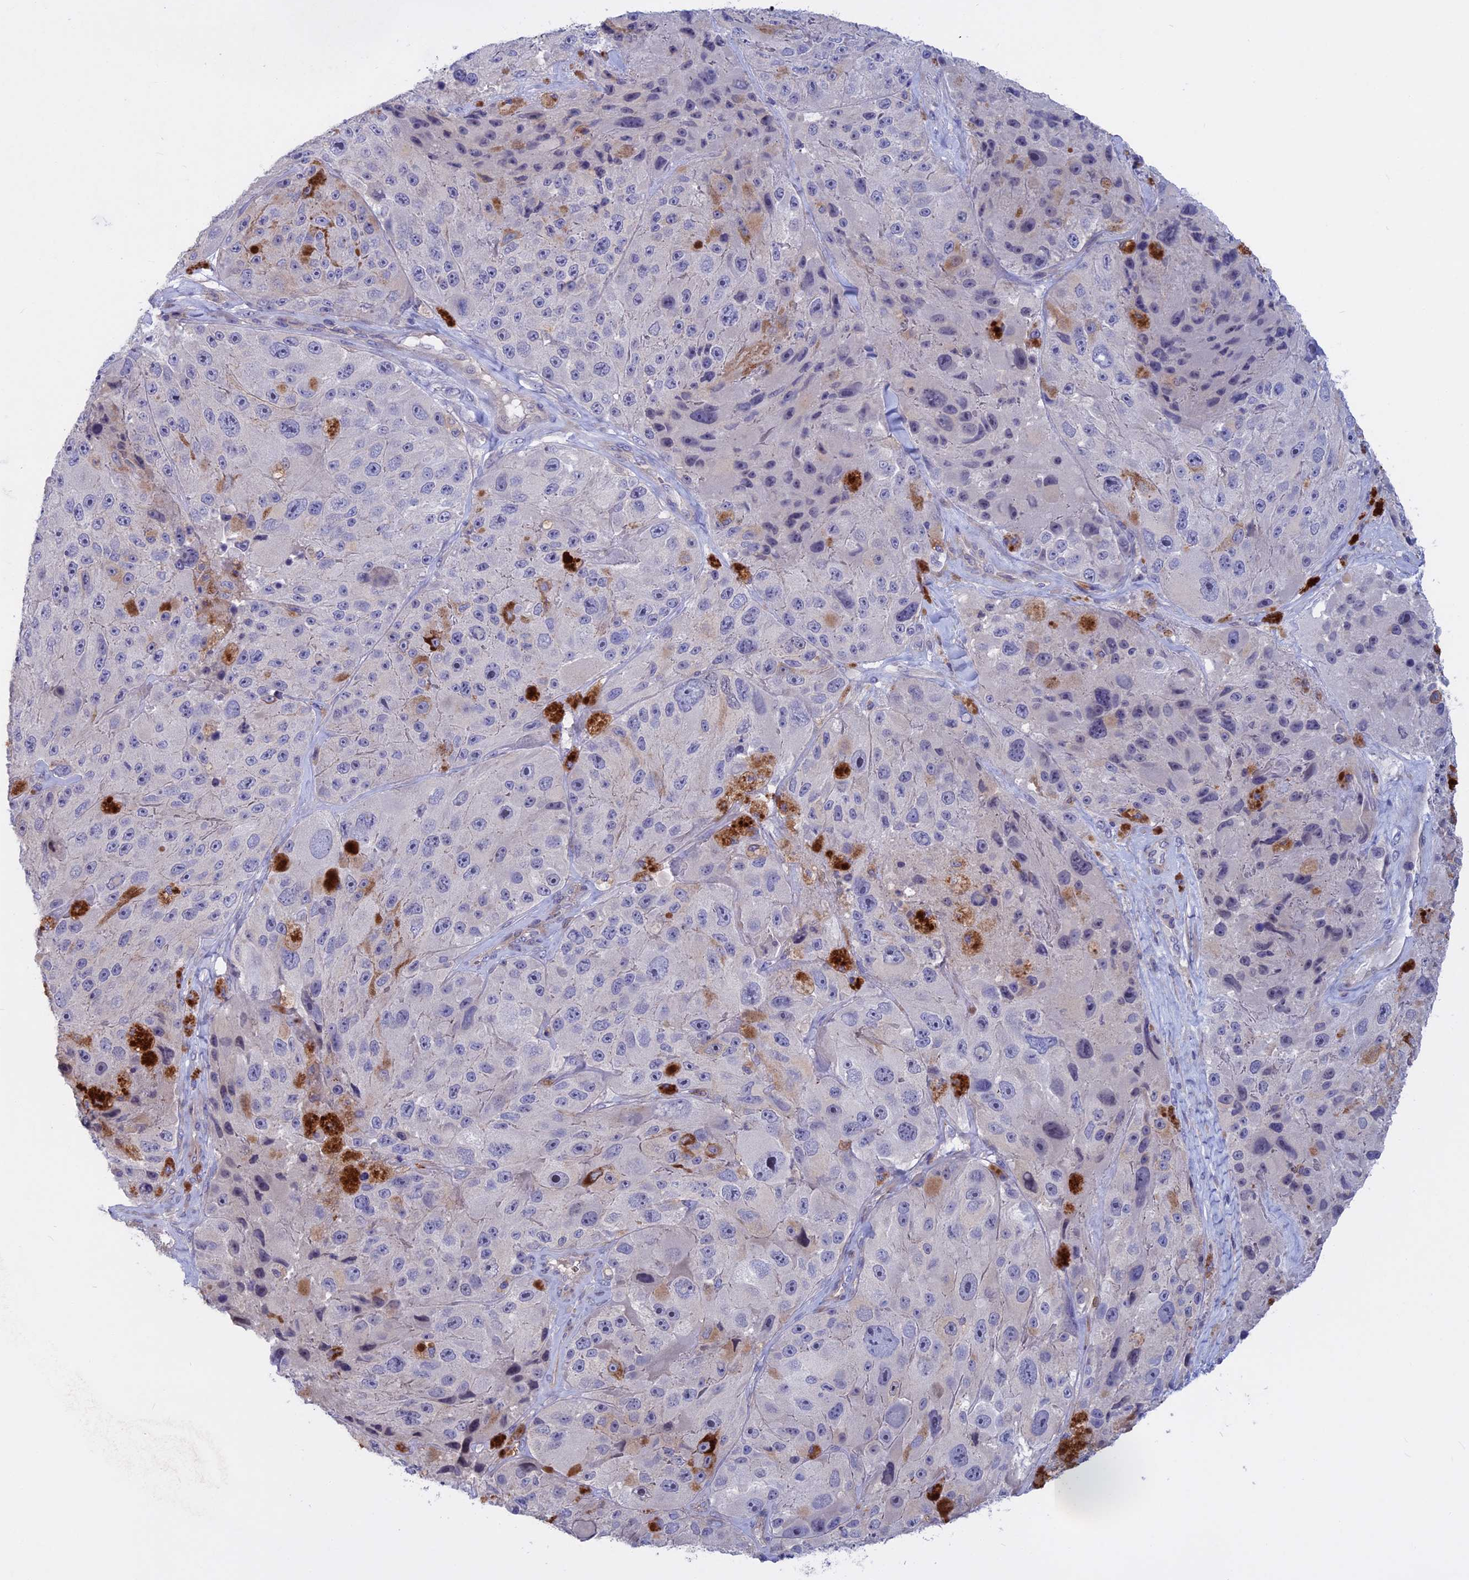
{"staining": {"intensity": "negative", "quantity": "none", "location": "none"}, "tissue": "melanoma", "cell_type": "Tumor cells", "image_type": "cancer", "snomed": [{"axis": "morphology", "description": "Malignant melanoma, Metastatic site"}, {"axis": "topography", "description": "Lymph node"}], "caption": "An immunohistochemistry (IHC) histopathology image of malignant melanoma (metastatic site) is shown. There is no staining in tumor cells of malignant melanoma (metastatic site).", "gene": "SLC2A6", "patient": {"sex": "male", "age": 62}}